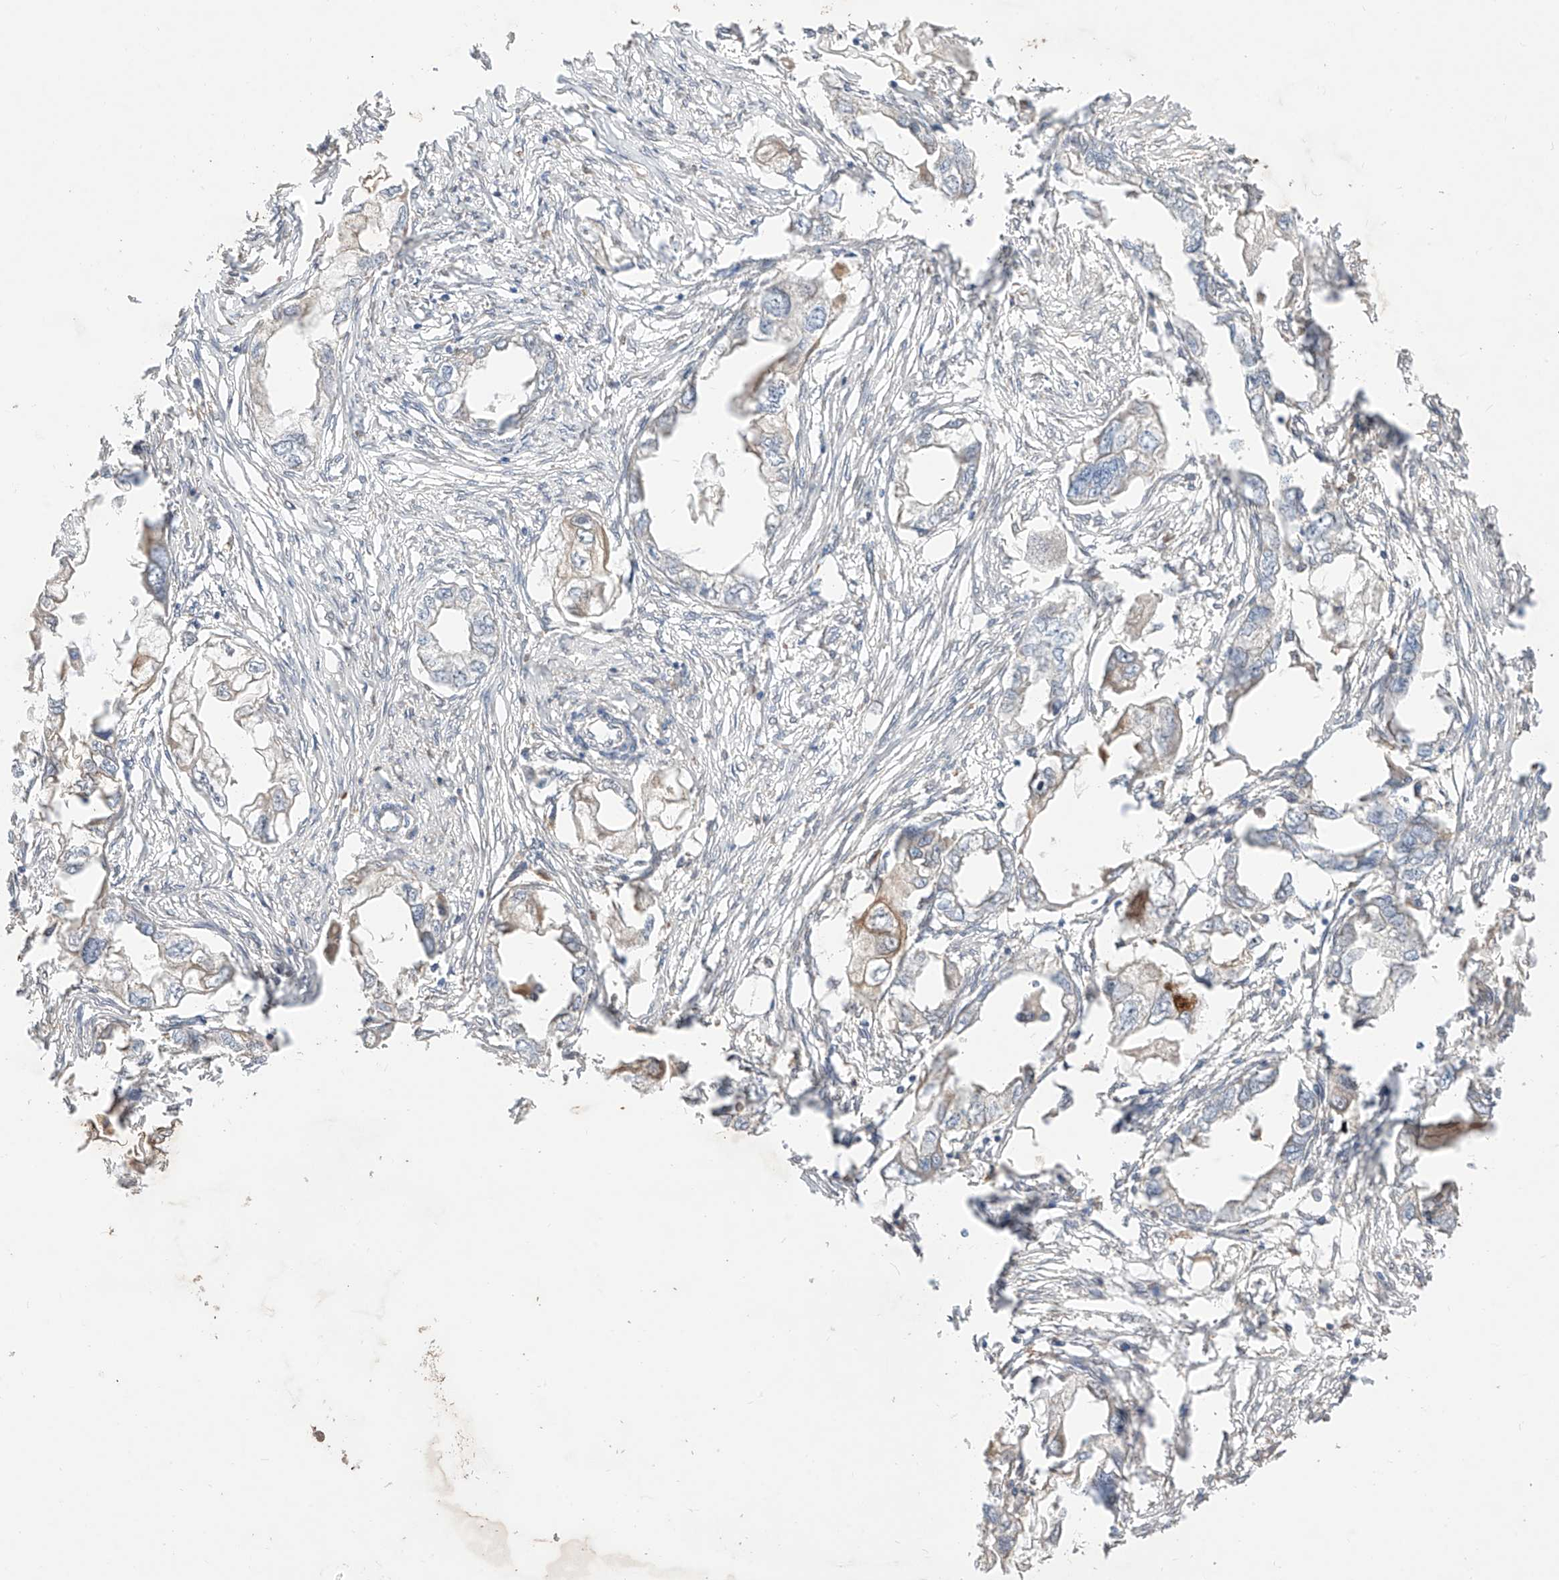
{"staining": {"intensity": "weak", "quantity": "<25%", "location": "cytoplasmic/membranous"}, "tissue": "endometrial cancer", "cell_type": "Tumor cells", "image_type": "cancer", "snomed": [{"axis": "morphology", "description": "Adenocarcinoma, NOS"}, {"axis": "morphology", "description": "Adenocarcinoma, metastatic, NOS"}, {"axis": "topography", "description": "Adipose tissue"}, {"axis": "topography", "description": "Endometrium"}], "caption": "This is an immunohistochemistry (IHC) histopathology image of endometrial cancer. There is no staining in tumor cells.", "gene": "LATS1", "patient": {"sex": "female", "age": 67}}